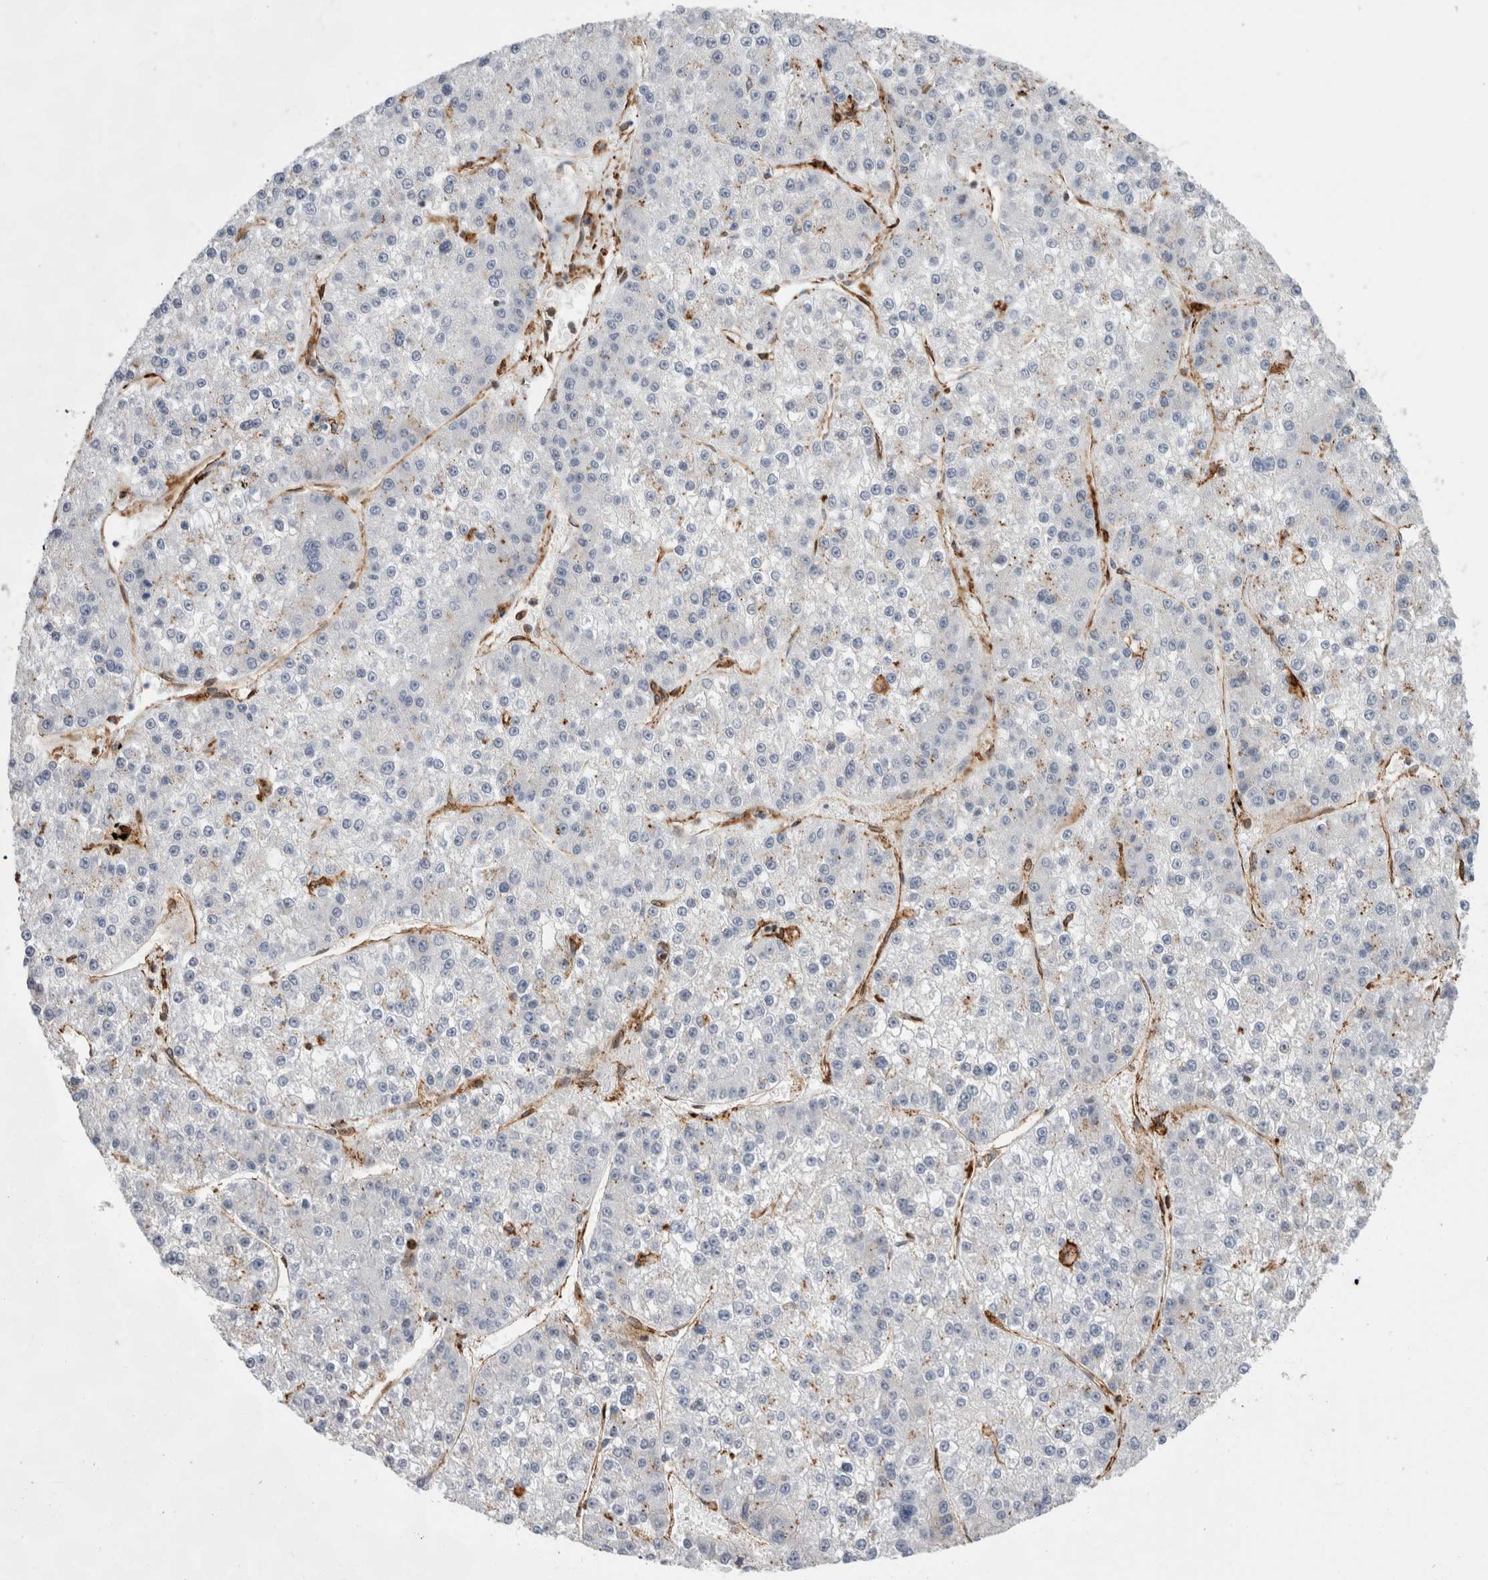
{"staining": {"intensity": "weak", "quantity": "<25%", "location": "cytoplasmic/membranous"}, "tissue": "liver cancer", "cell_type": "Tumor cells", "image_type": "cancer", "snomed": [{"axis": "morphology", "description": "Carcinoma, Hepatocellular, NOS"}, {"axis": "topography", "description": "Liver"}], "caption": "An immunohistochemistry (IHC) image of liver hepatocellular carcinoma is shown. There is no staining in tumor cells of liver hepatocellular carcinoma.", "gene": "CCDC88B", "patient": {"sex": "female", "age": 73}}